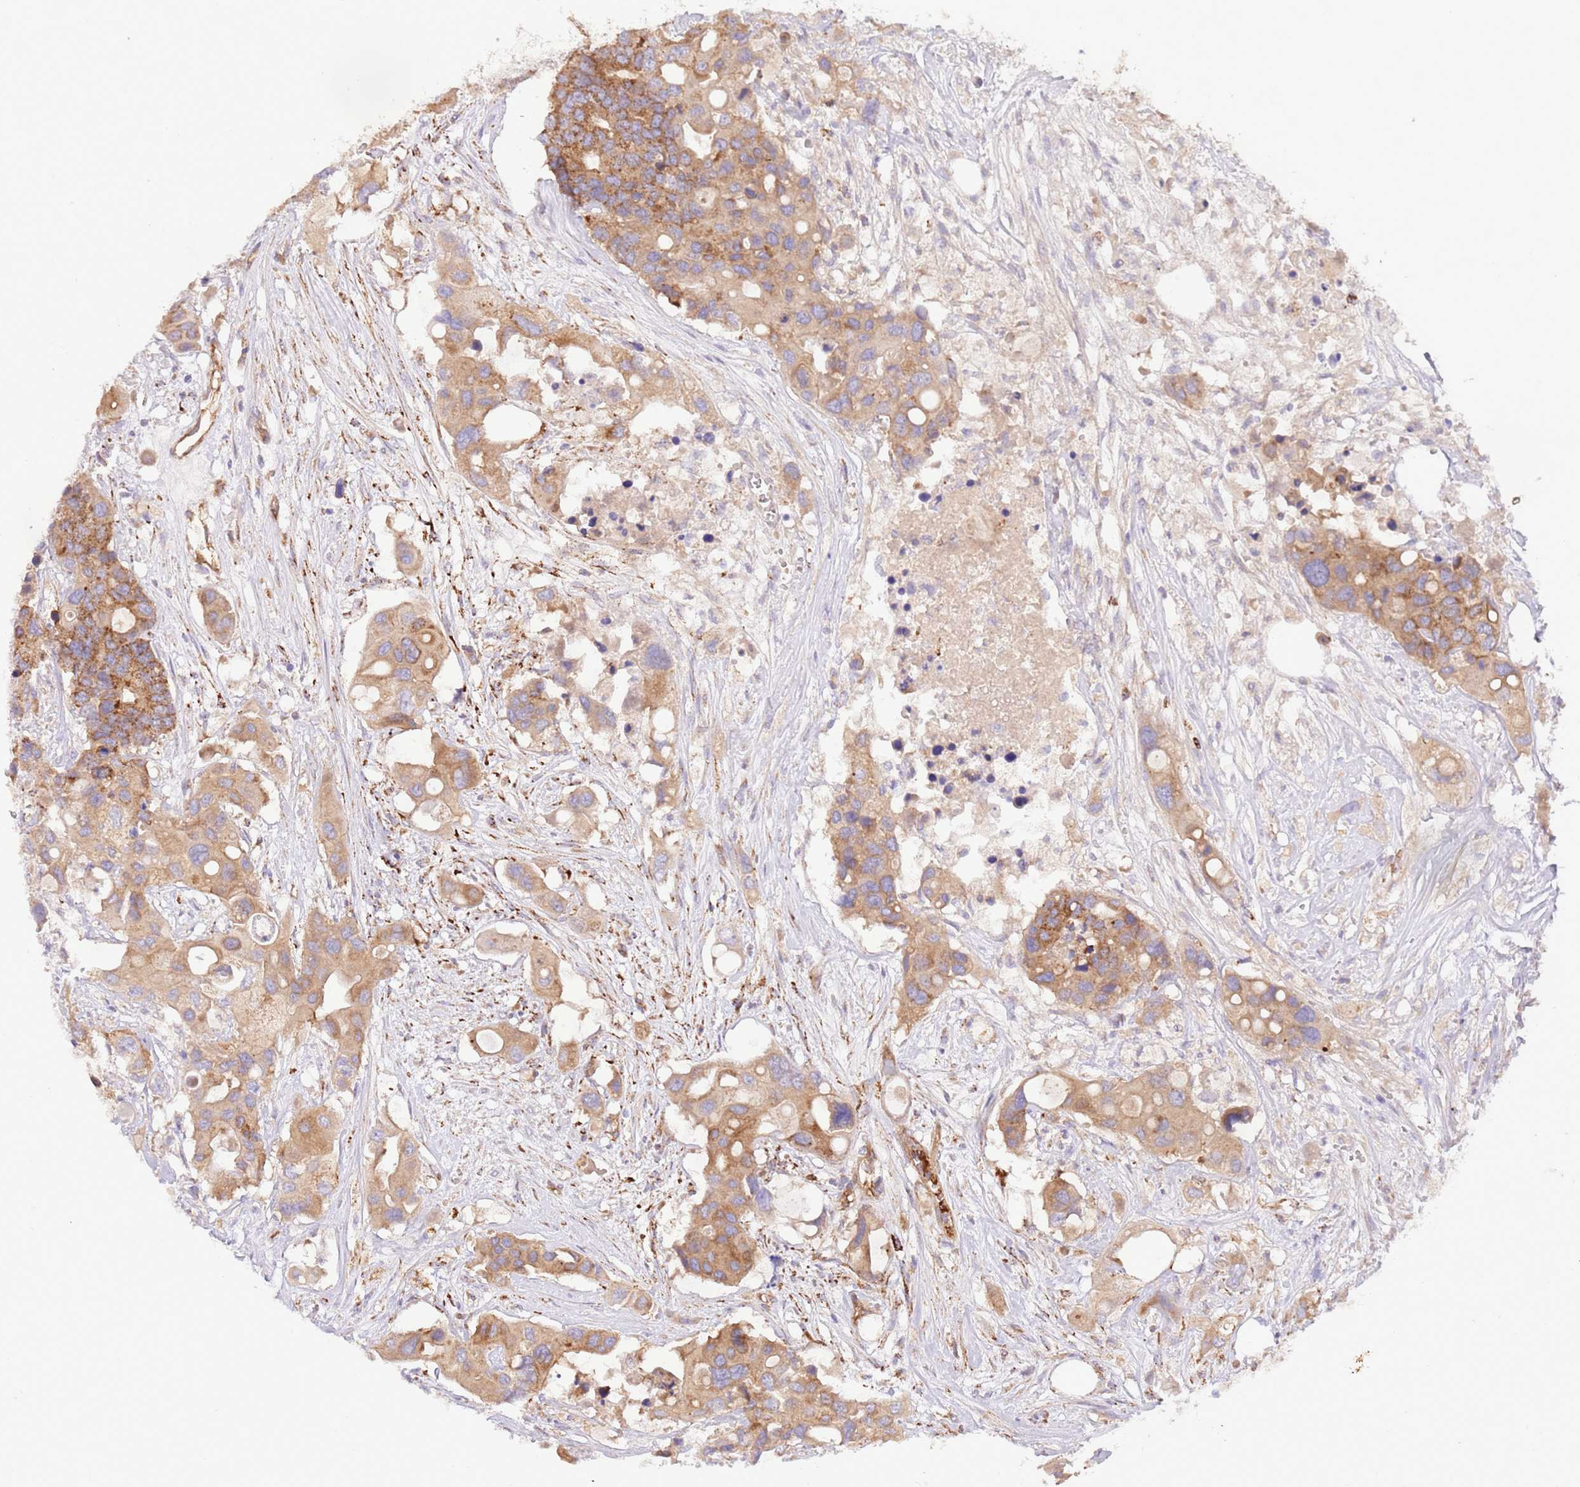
{"staining": {"intensity": "moderate", "quantity": ">75%", "location": "cytoplasmic/membranous"}, "tissue": "colorectal cancer", "cell_type": "Tumor cells", "image_type": "cancer", "snomed": [{"axis": "morphology", "description": "Adenocarcinoma, NOS"}, {"axis": "topography", "description": "Colon"}], "caption": "The image reveals staining of colorectal cancer (adenocarcinoma), revealing moderate cytoplasmic/membranous protein staining (brown color) within tumor cells. Using DAB (brown) and hematoxylin (blue) stains, captured at high magnification using brightfield microscopy.", "gene": "DOCK6", "patient": {"sex": "male", "age": 77}}